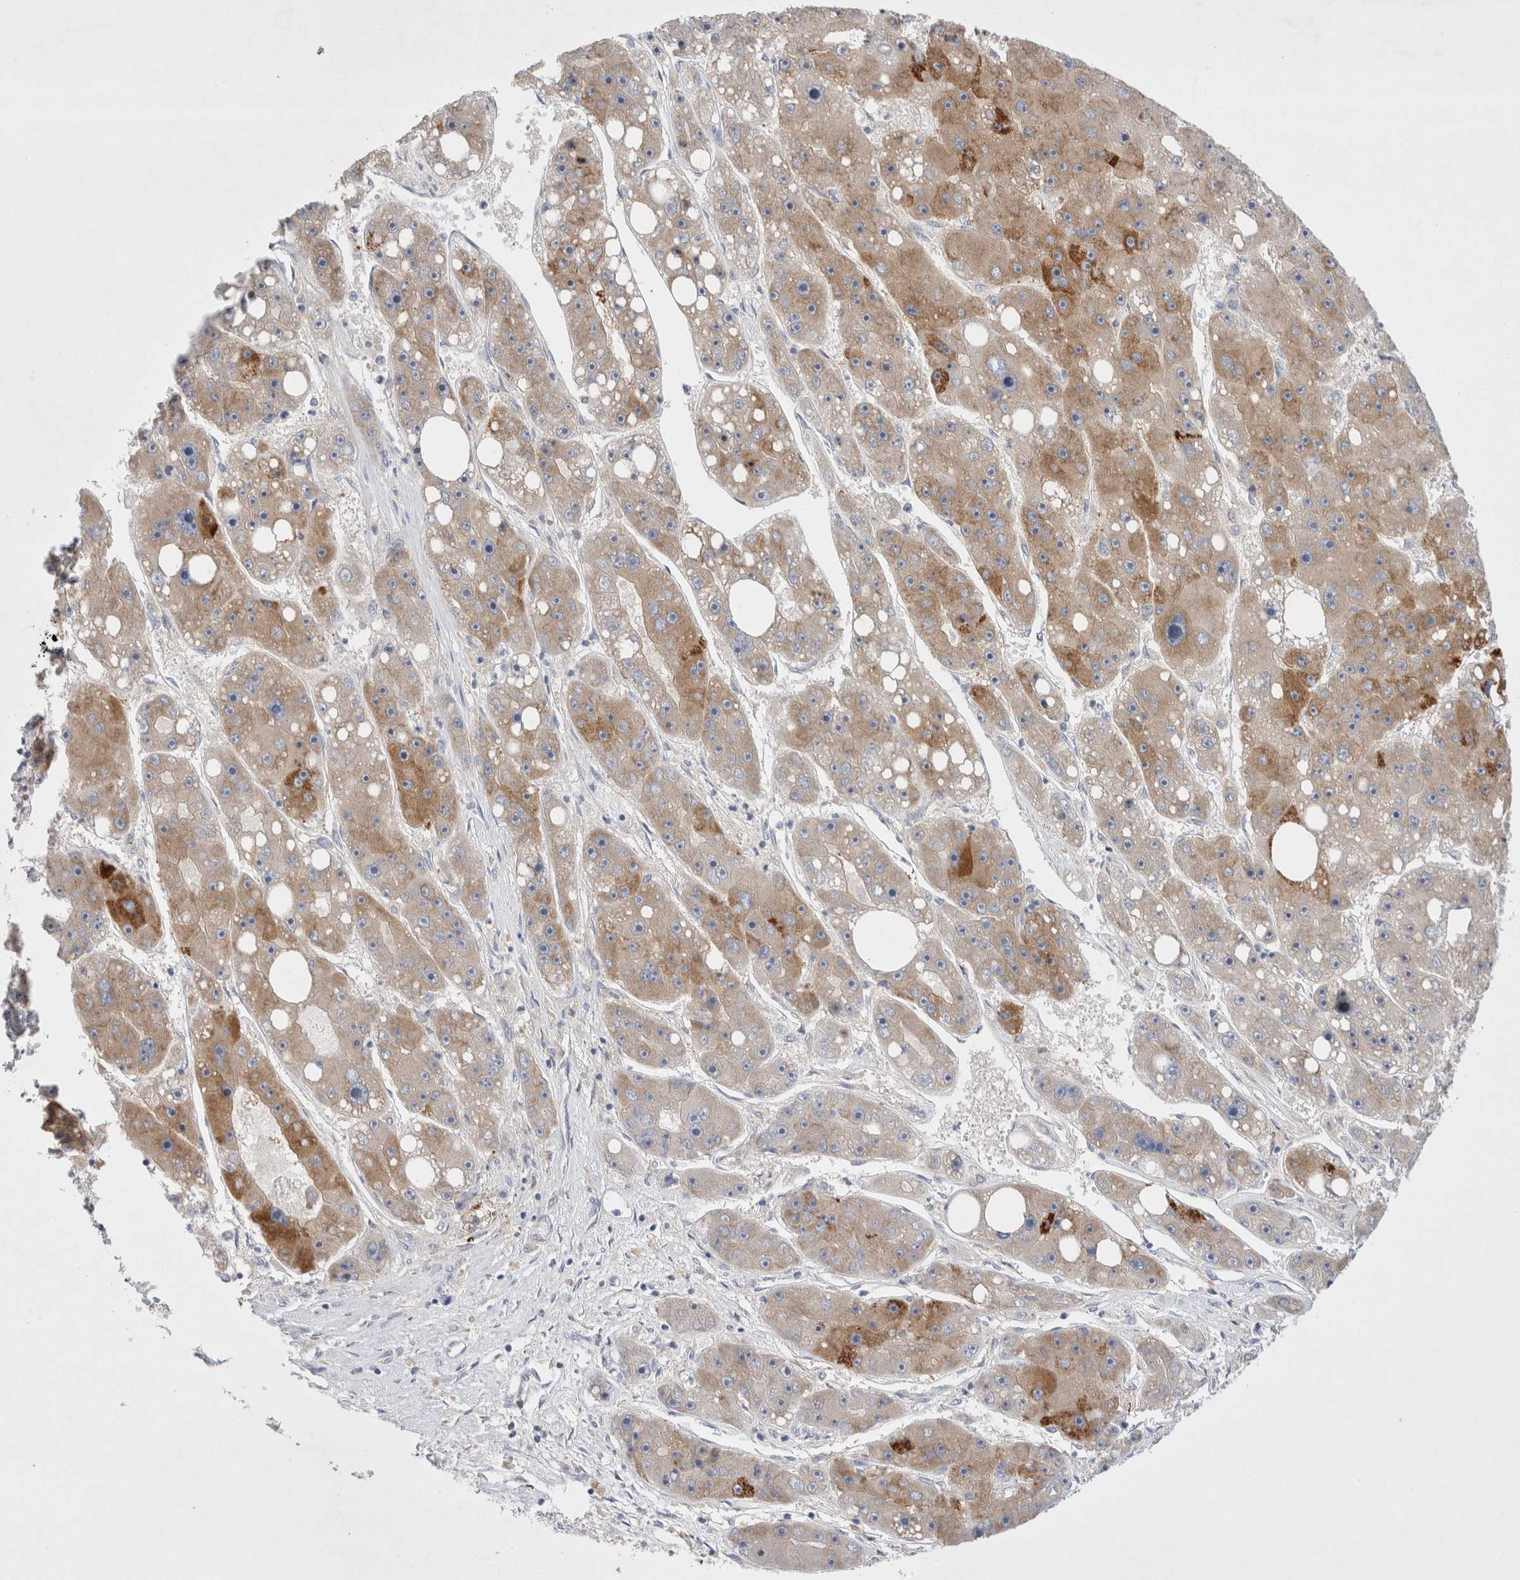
{"staining": {"intensity": "moderate", "quantity": ">75%", "location": "cytoplasmic/membranous"}, "tissue": "liver cancer", "cell_type": "Tumor cells", "image_type": "cancer", "snomed": [{"axis": "morphology", "description": "Carcinoma, Hepatocellular, NOS"}, {"axis": "topography", "description": "Liver"}], "caption": "Protein expression by immunohistochemistry demonstrates moderate cytoplasmic/membranous staining in about >75% of tumor cells in liver cancer.", "gene": "RBM12B", "patient": {"sex": "female", "age": 61}}